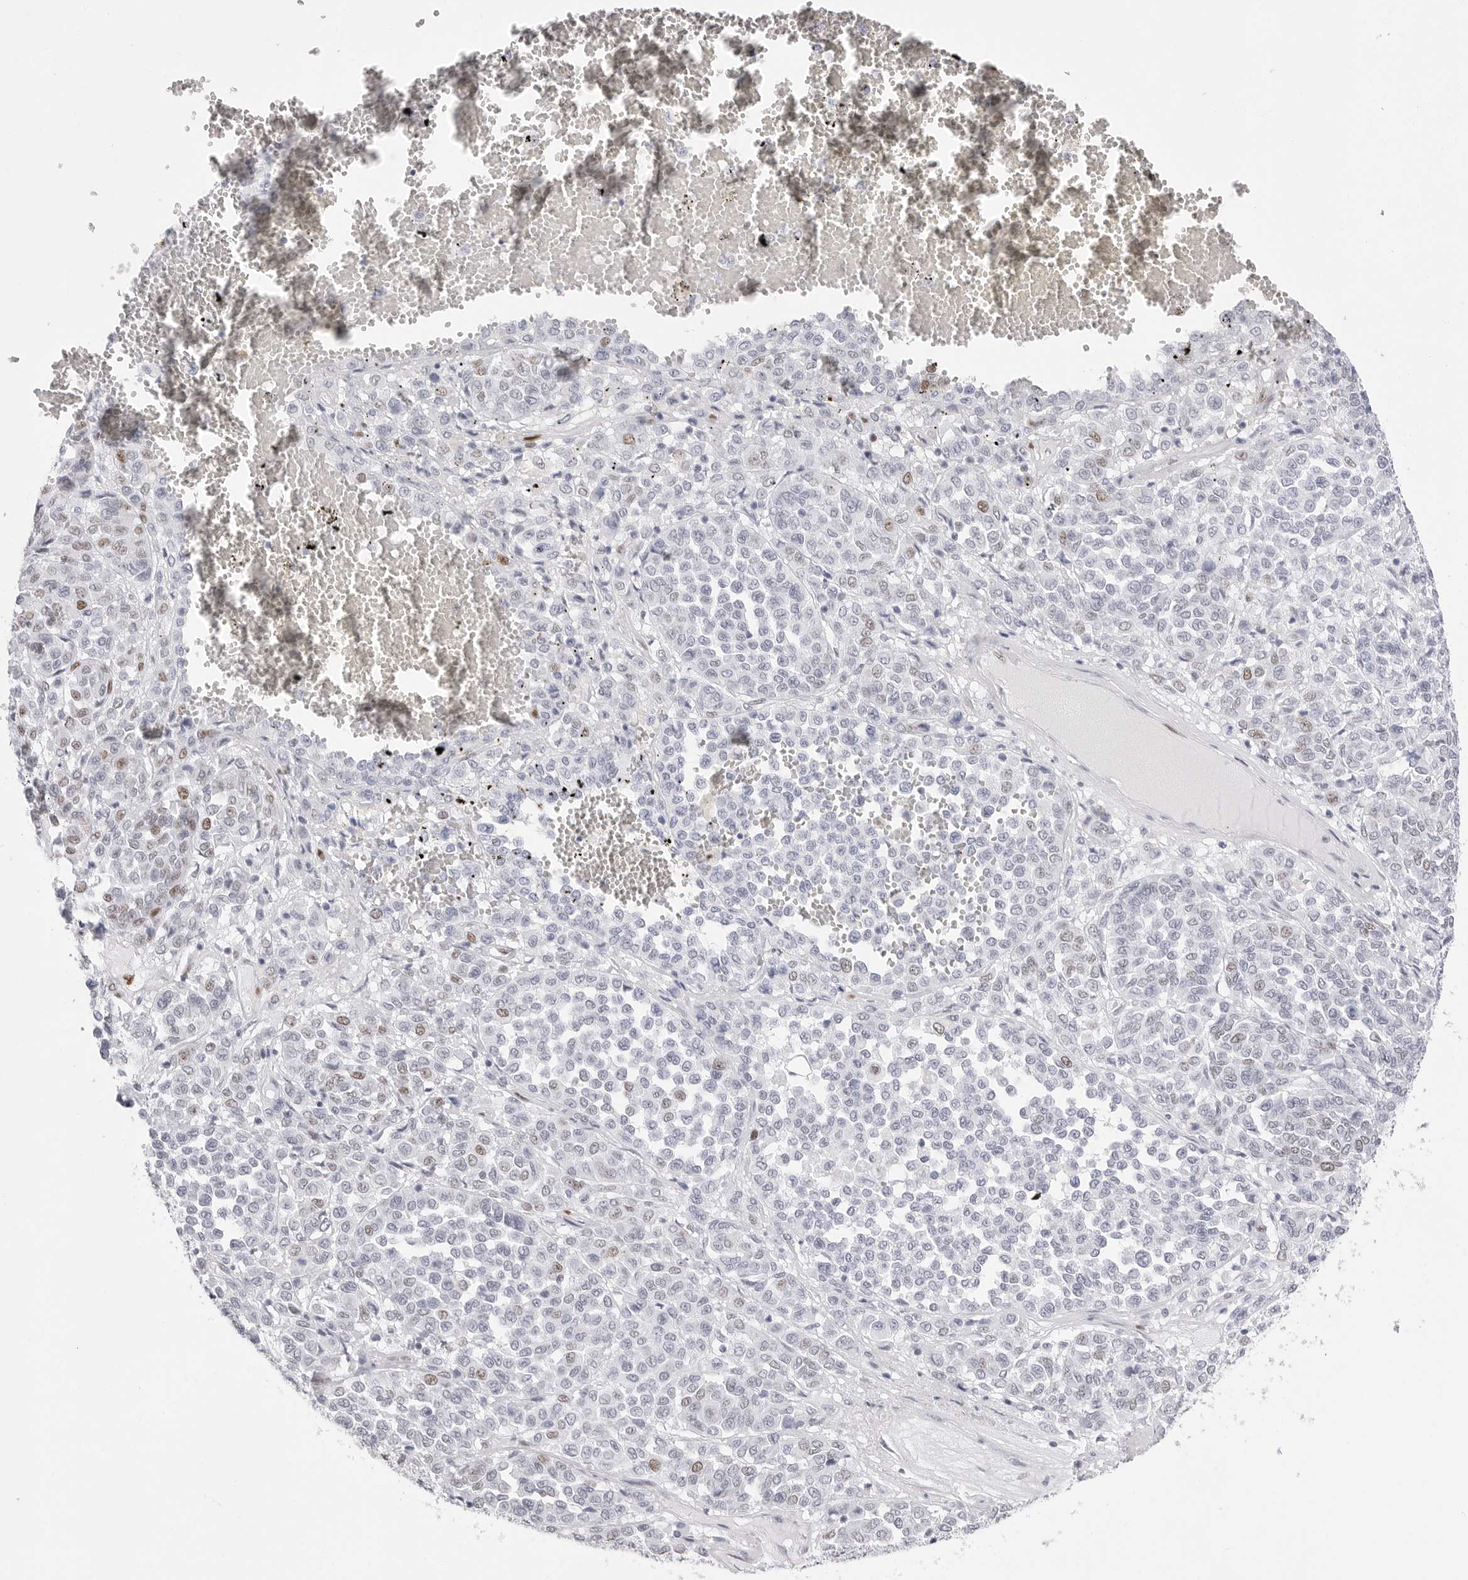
{"staining": {"intensity": "moderate", "quantity": "<25%", "location": "nuclear"}, "tissue": "melanoma", "cell_type": "Tumor cells", "image_type": "cancer", "snomed": [{"axis": "morphology", "description": "Malignant melanoma, Metastatic site"}, {"axis": "topography", "description": "Pancreas"}], "caption": "Immunohistochemistry micrograph of human malignant melanoma (metastatic site) stained for a protein (brown), which displays low levels of moderate nuclear expression in approximately <25% of tumor cells.", "gene": "NASP", "patient": {"sex": "female", "age": 30}}